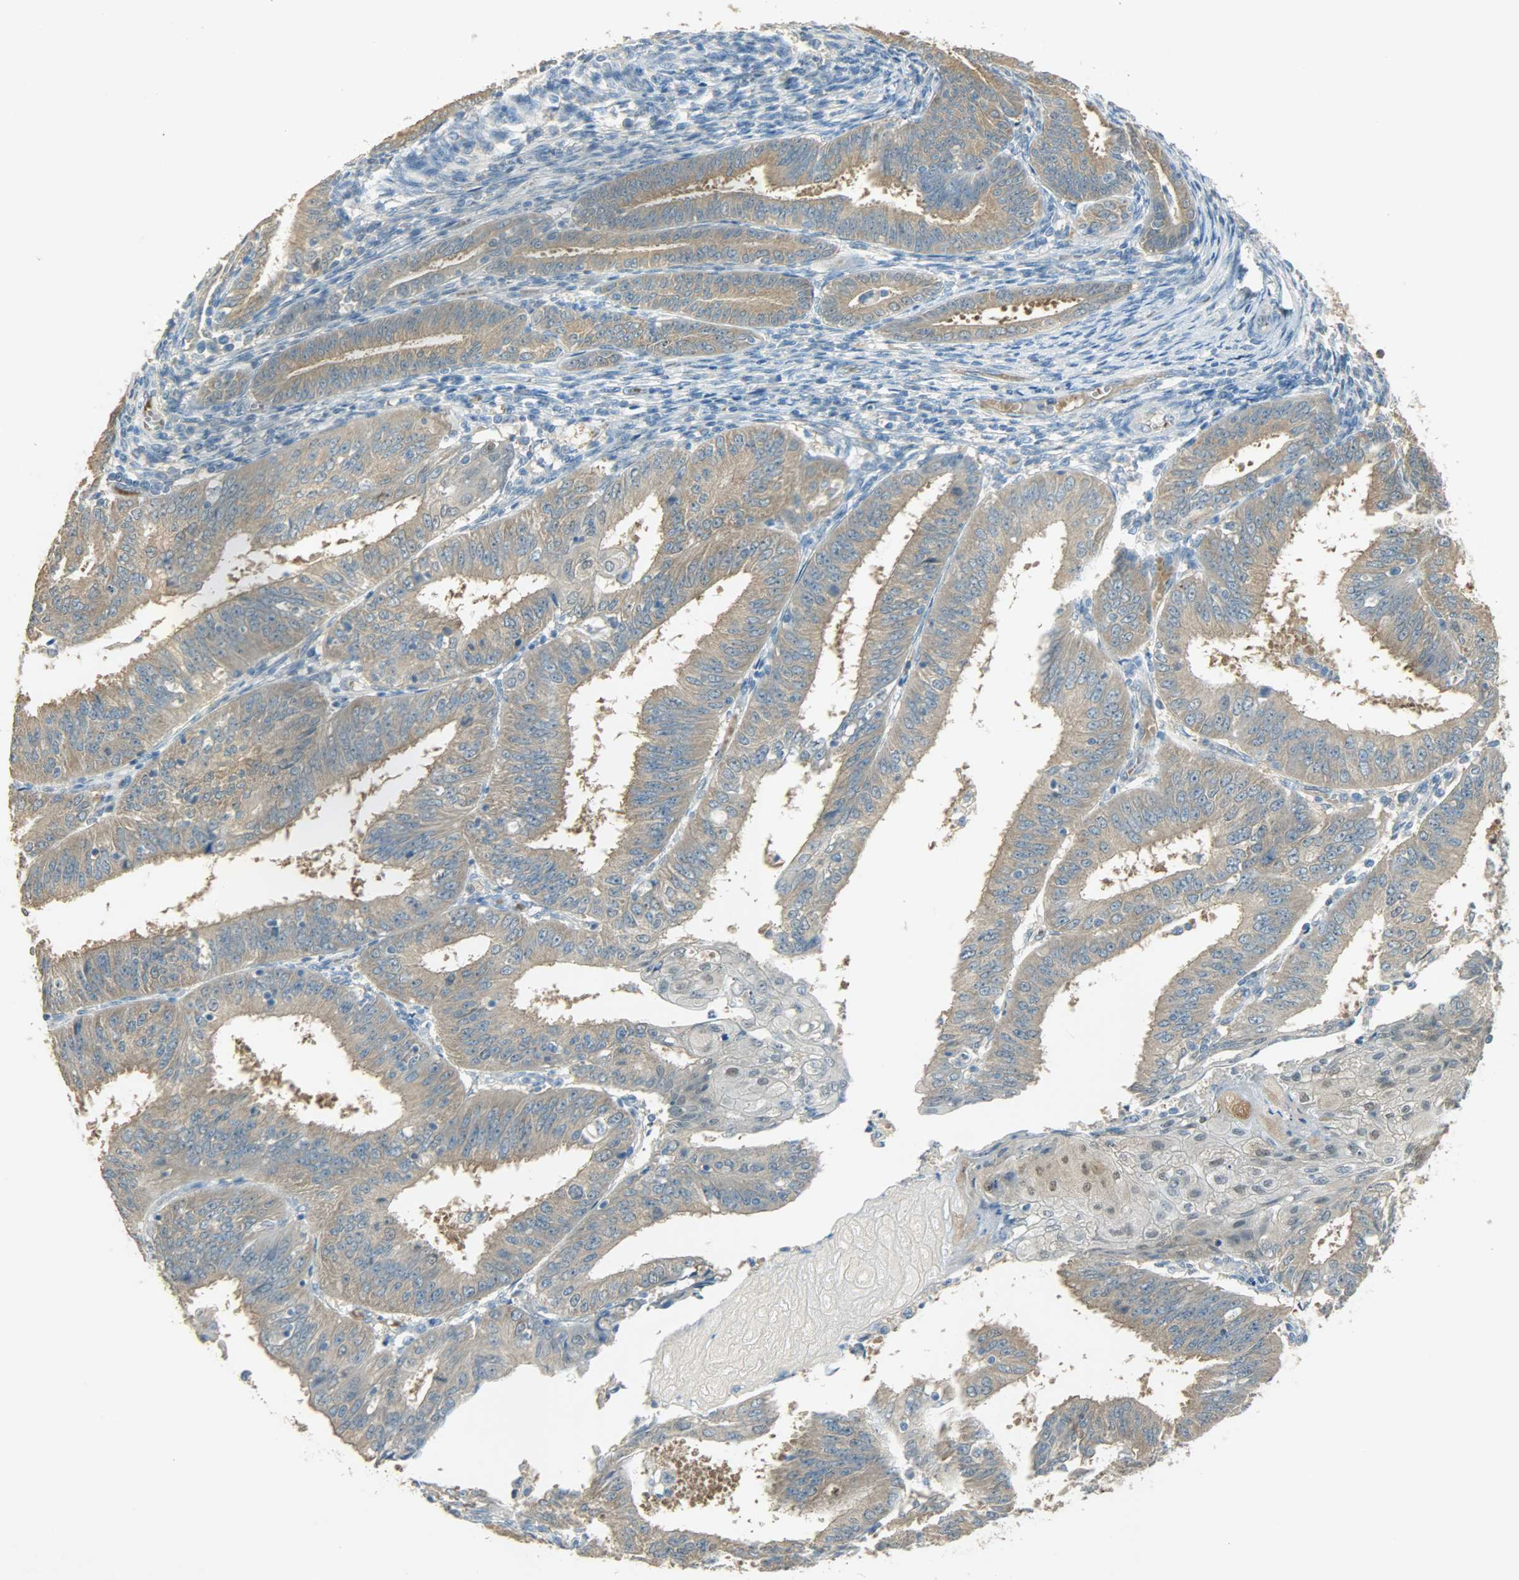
{"staining": {"intensity": "weak", "quantity": ">75%", "location": "cytoplasmic/membranous"}, "tissue": "endometrial cancer", "cell_type": "Tumor cells", "image_type": "cancer", "snomed": [{"axis": "morphology", "description": "Adenocarcinoma, NOS"}, {"axis": "topography", "description": "Endometrium"}], "caption": "Endometrial cancer stained with DAB (3,3'-diaminobenzidine) immunohistochemistry (IHC) shows low levels of weak cytoplasmic/membranous expression in about >75% of tumor cells.", "gene": "PRMT5", "patient": {"sex": "female", "age": 42}}